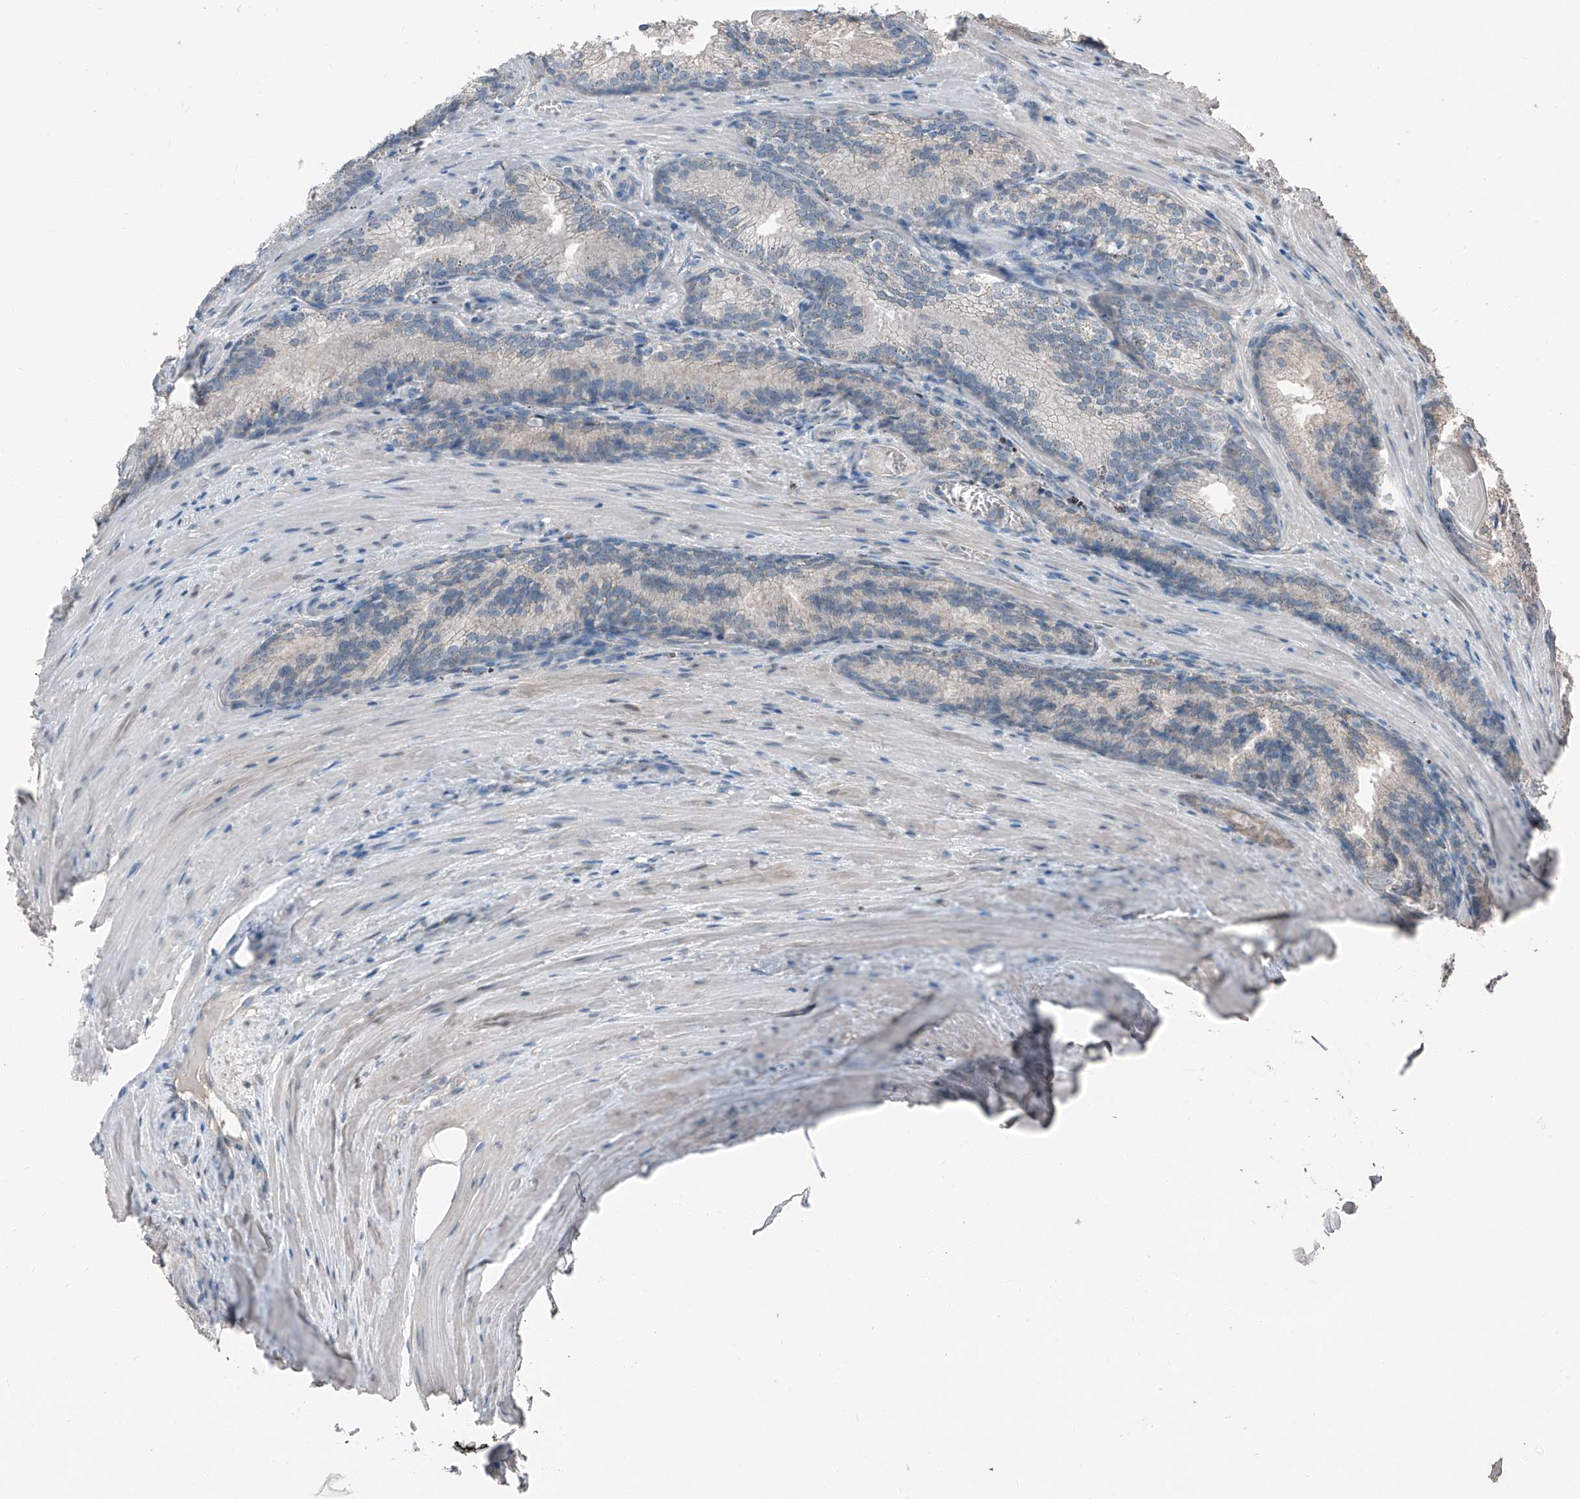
{"staining": {"intensity": "negative", "quantity": "none", "location": "none"}, "tissue": "prostate cancer", "cell_type": "Tumor cells", "image_type": "cancer", "snomed": [{"axis": "morphology", "description": "Adenocarcinoma, Low grade"}, {"axis": "topography", "description": "Prostate"}], "caption": "A high-resolution histopathology image shows immunohistochemistry (IHC) staining of prostate cancer, which displays no significant expression in tumor cells.", "gene": "MAMLD1", "patient": {"sex": "male", "age": 54}}